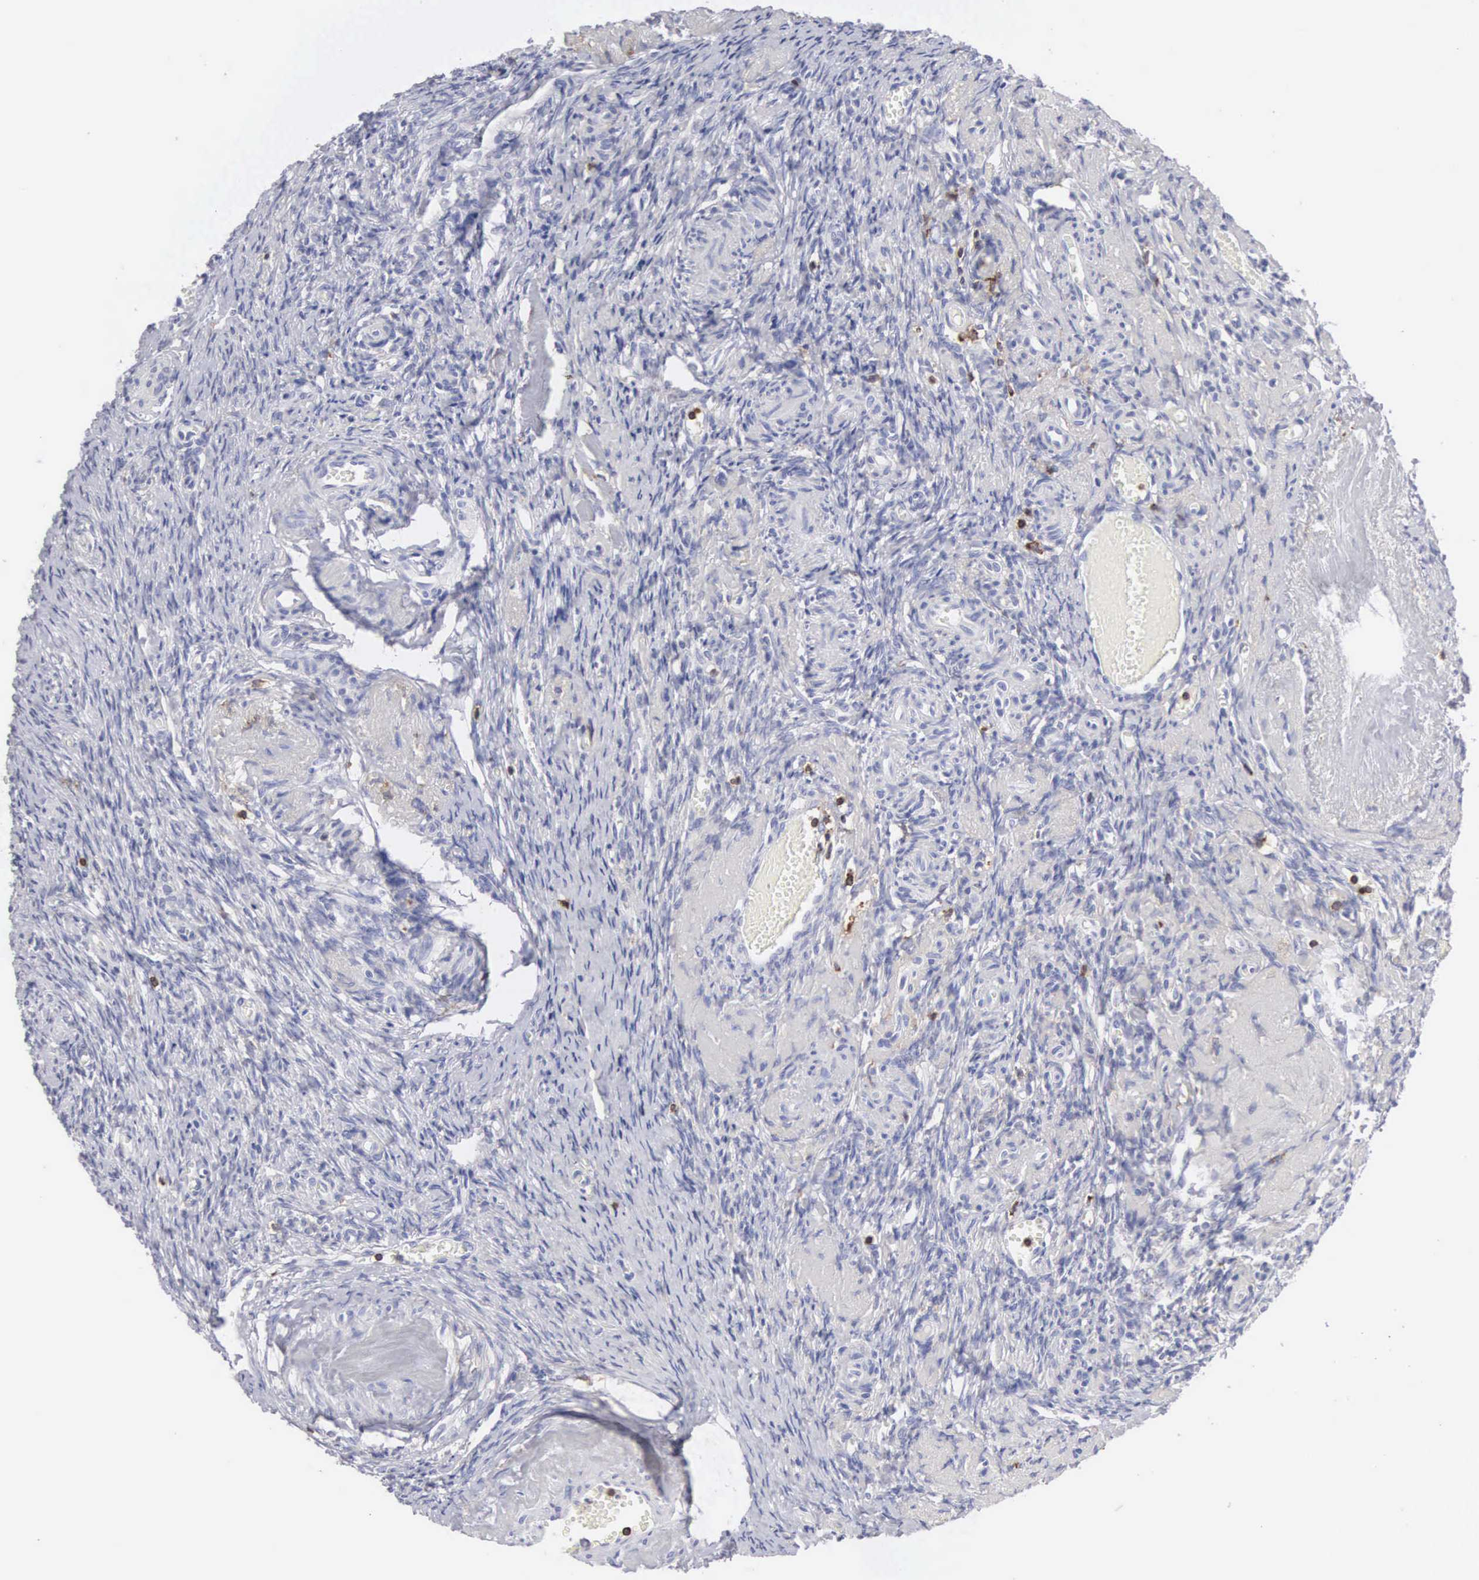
{"staining": {"intensity": "weak", "quantity": "25%-75%", "location": "cytoplasmic/membranous"}, "tissue": "ovary", "cell_type": "Ovarian stroma cells", "image_type": "normal", "snomed": [{"axis": "morphology", "description": "Normal tissue, NOS"}, {"axis": "topography", "description": "Ovary"}], "caption": "Ovarian stroma cells exhibit weak cytoplasmic/membranous expression in about 25%-75% of cells in benign ovary. The protein of interest is shown in brown color, while the nuclei are stained blue.", "gene": "ENSG00000285304", "patient": {"sex": "female", "age": 63}}